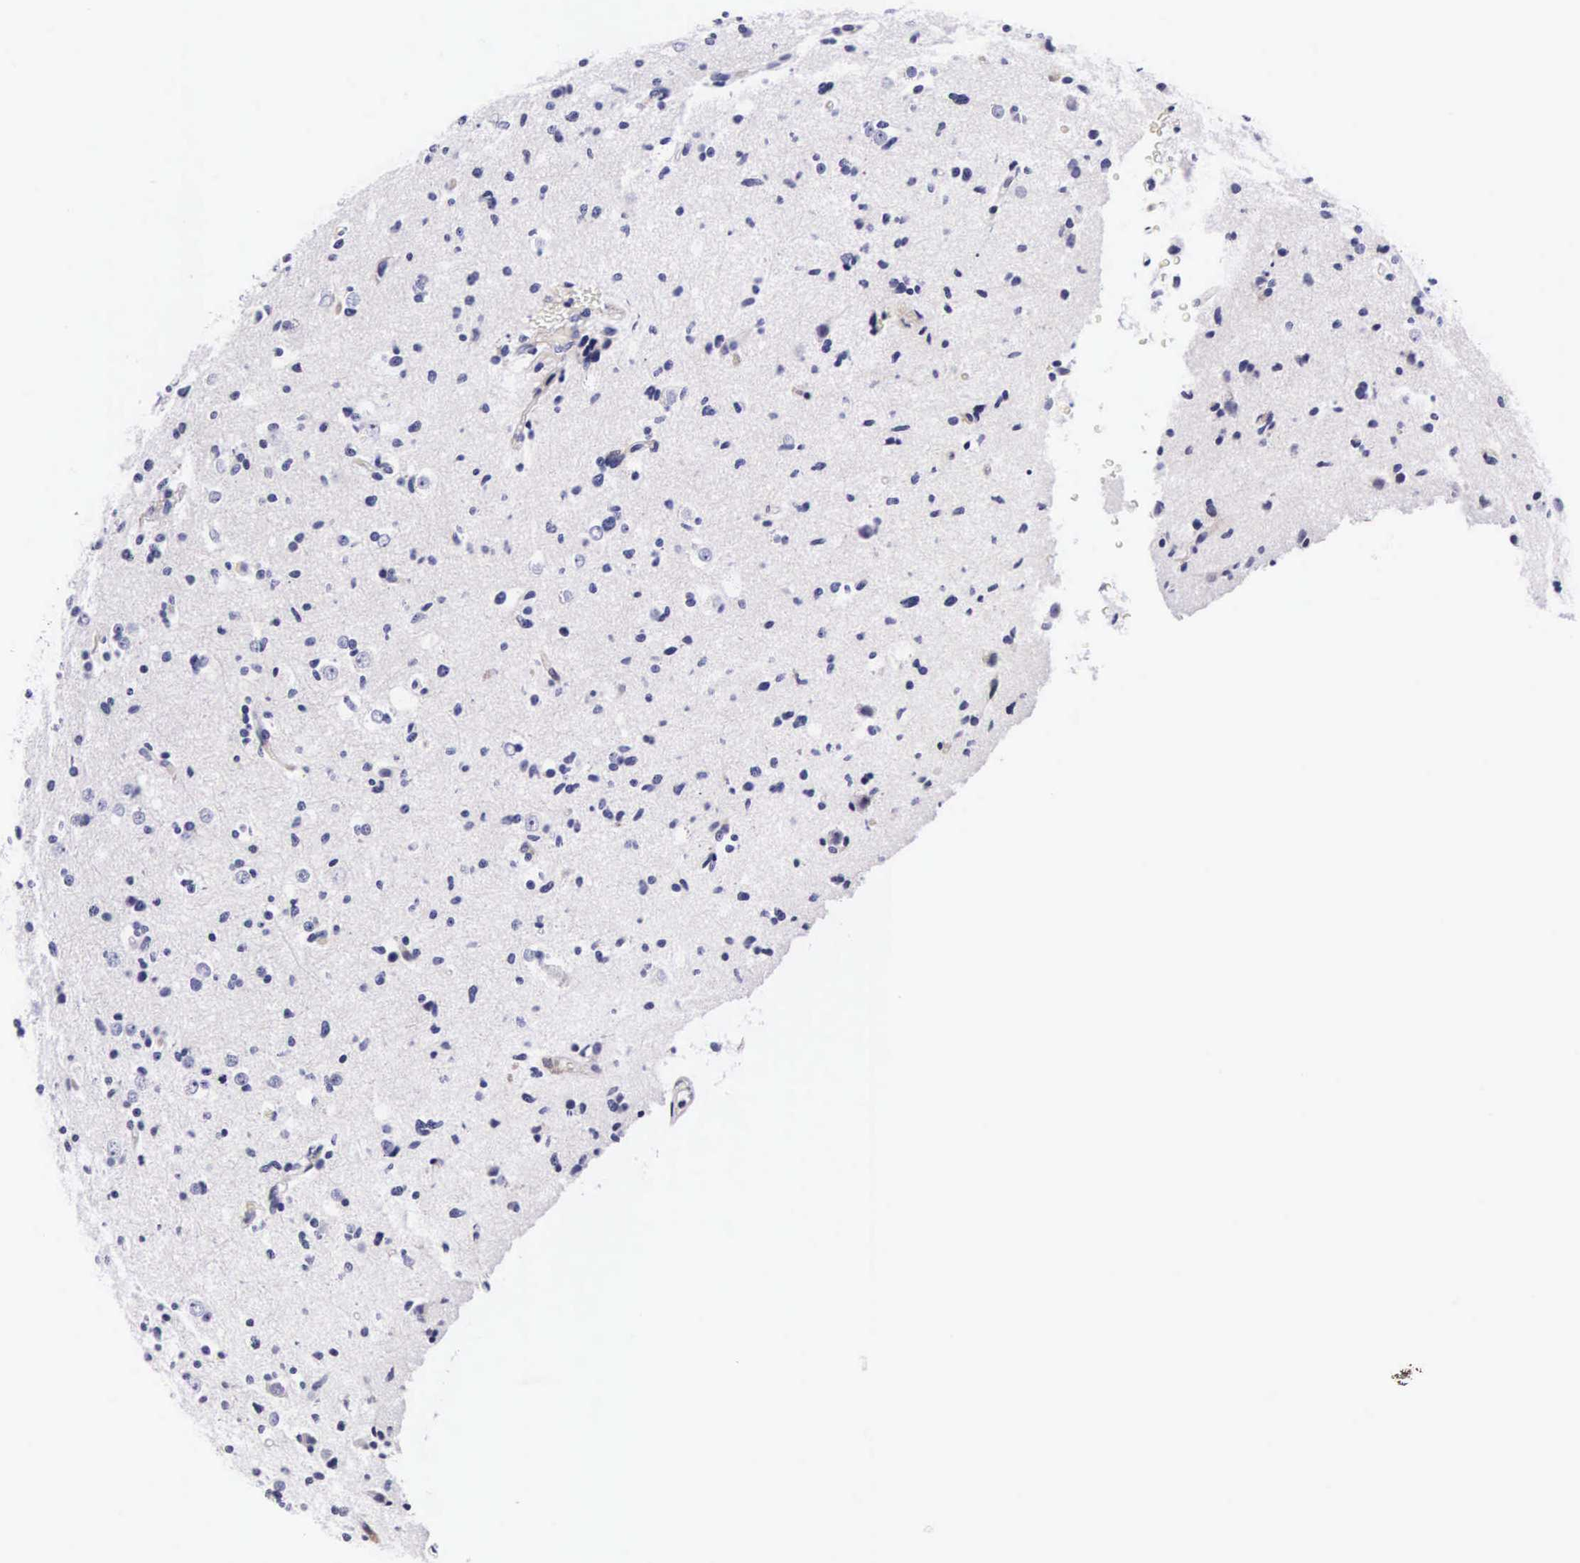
{"staining": {"intensity": "negative", "quantity": "none", "location": "none"}, "tissue": "glioma", "cell_type": "Tumor cells", "image_type": "cancer", "snomed": [{"axis": "morphology", "description": "Glioma, malignant, Low grade"}, {"axis": "topography", "description": "Brain"}], "caption": "There is no significant staining in tumor cells of glioma.", "gene": "UPRT", "patient": {"sex": "female", "age": 46}}